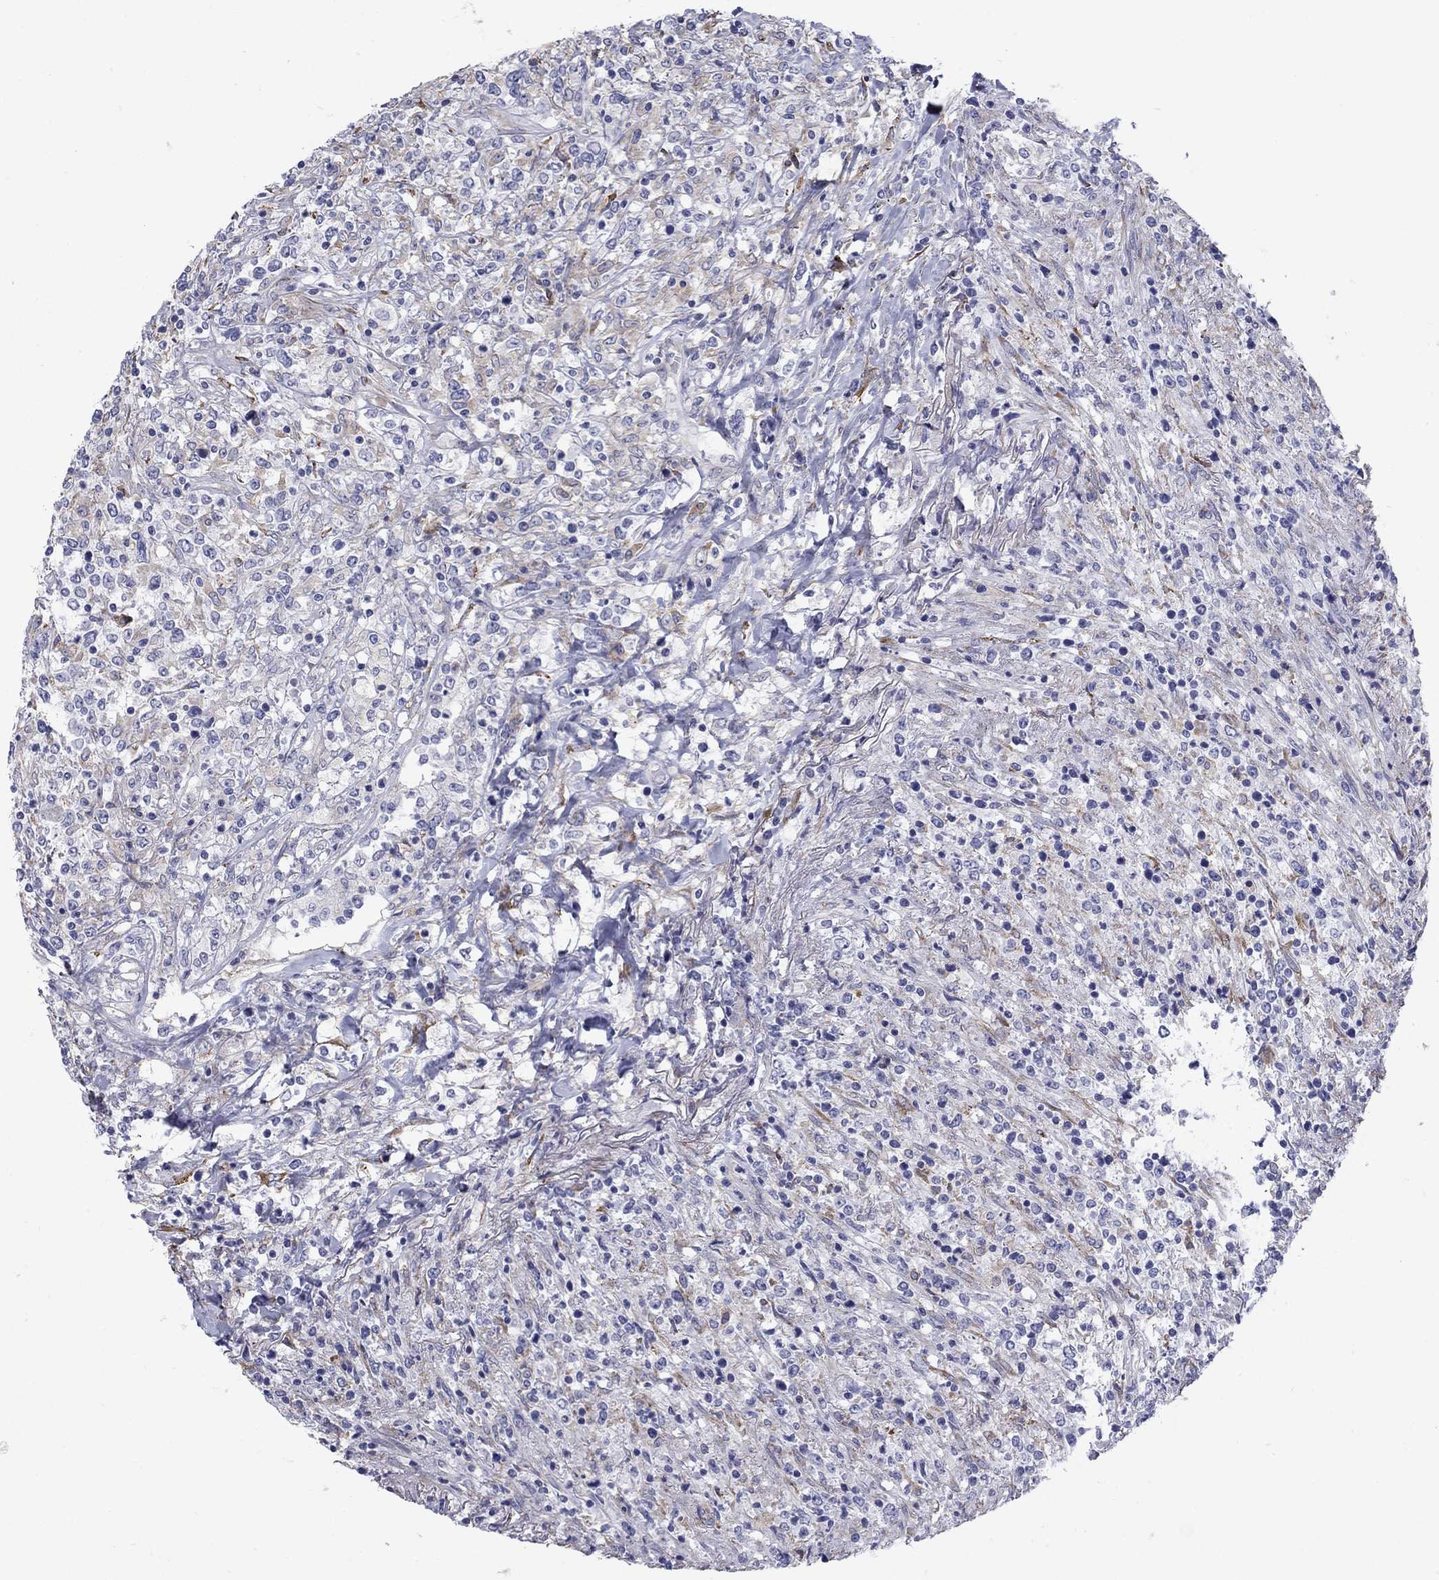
{"staining": {"intensity": "negative", "quantity": "none", "location": "none"}, "tissue": "lymphoma", "cell_type": "Tumor cells", "image_type": "cancer", "snomed": [{"axis": "morphology", "description": "Malignant lymphoma, non-Hodgkin's type, High grade"}, {"axis": "topography", "description": "Lung"}], "caption": "A photomicrograph of human lymphoma is negative for staining in tumor cells.", "gene": "TMPRSS11A", "patient": {"sex": "male", "age": 79}}